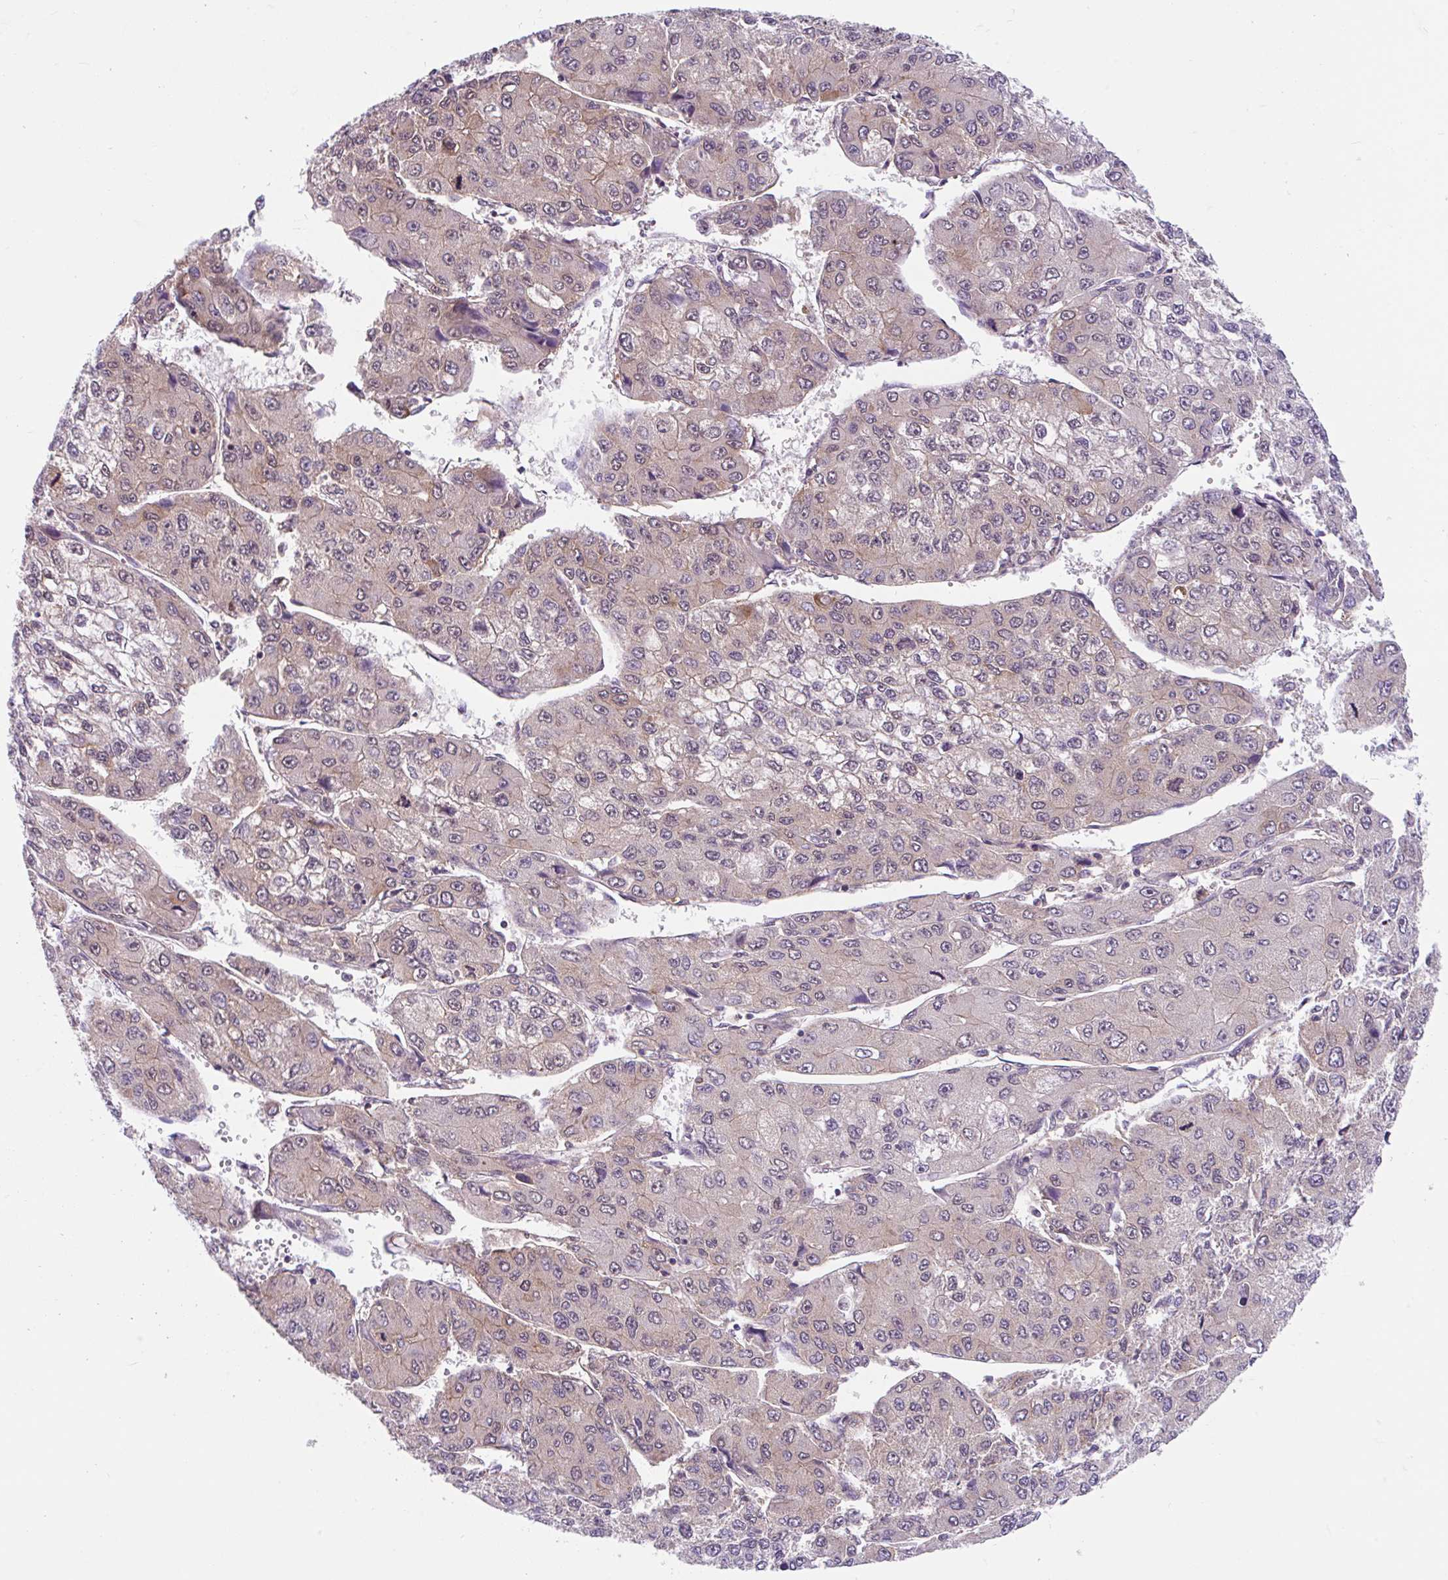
{"staining": {"intensity": "weak", "quantity": "<25%", "location": "cytoplasmic/membranous,nuclear"}, "tissue": "liver cancer", "cell_type": "Tumor cells", "image_type": "cancer", "snomed": [{"axis": "morphology", "description": "Carcinoma, Hepatocellular, NOS"}, {"axis": "topography", "description": "Liver"}], "caption": "A high-resolution image shows immunohistochemistry staining of liver hepatocellular carcinoma, which shows no significant staining in tumor cells. Brightfield microscopy of IHC stained with DAB (brown) and hematoxylin (blue), captured at high magnification.", "gene": "RALBP1", "patient": {"sex": "female", "age": 66}}